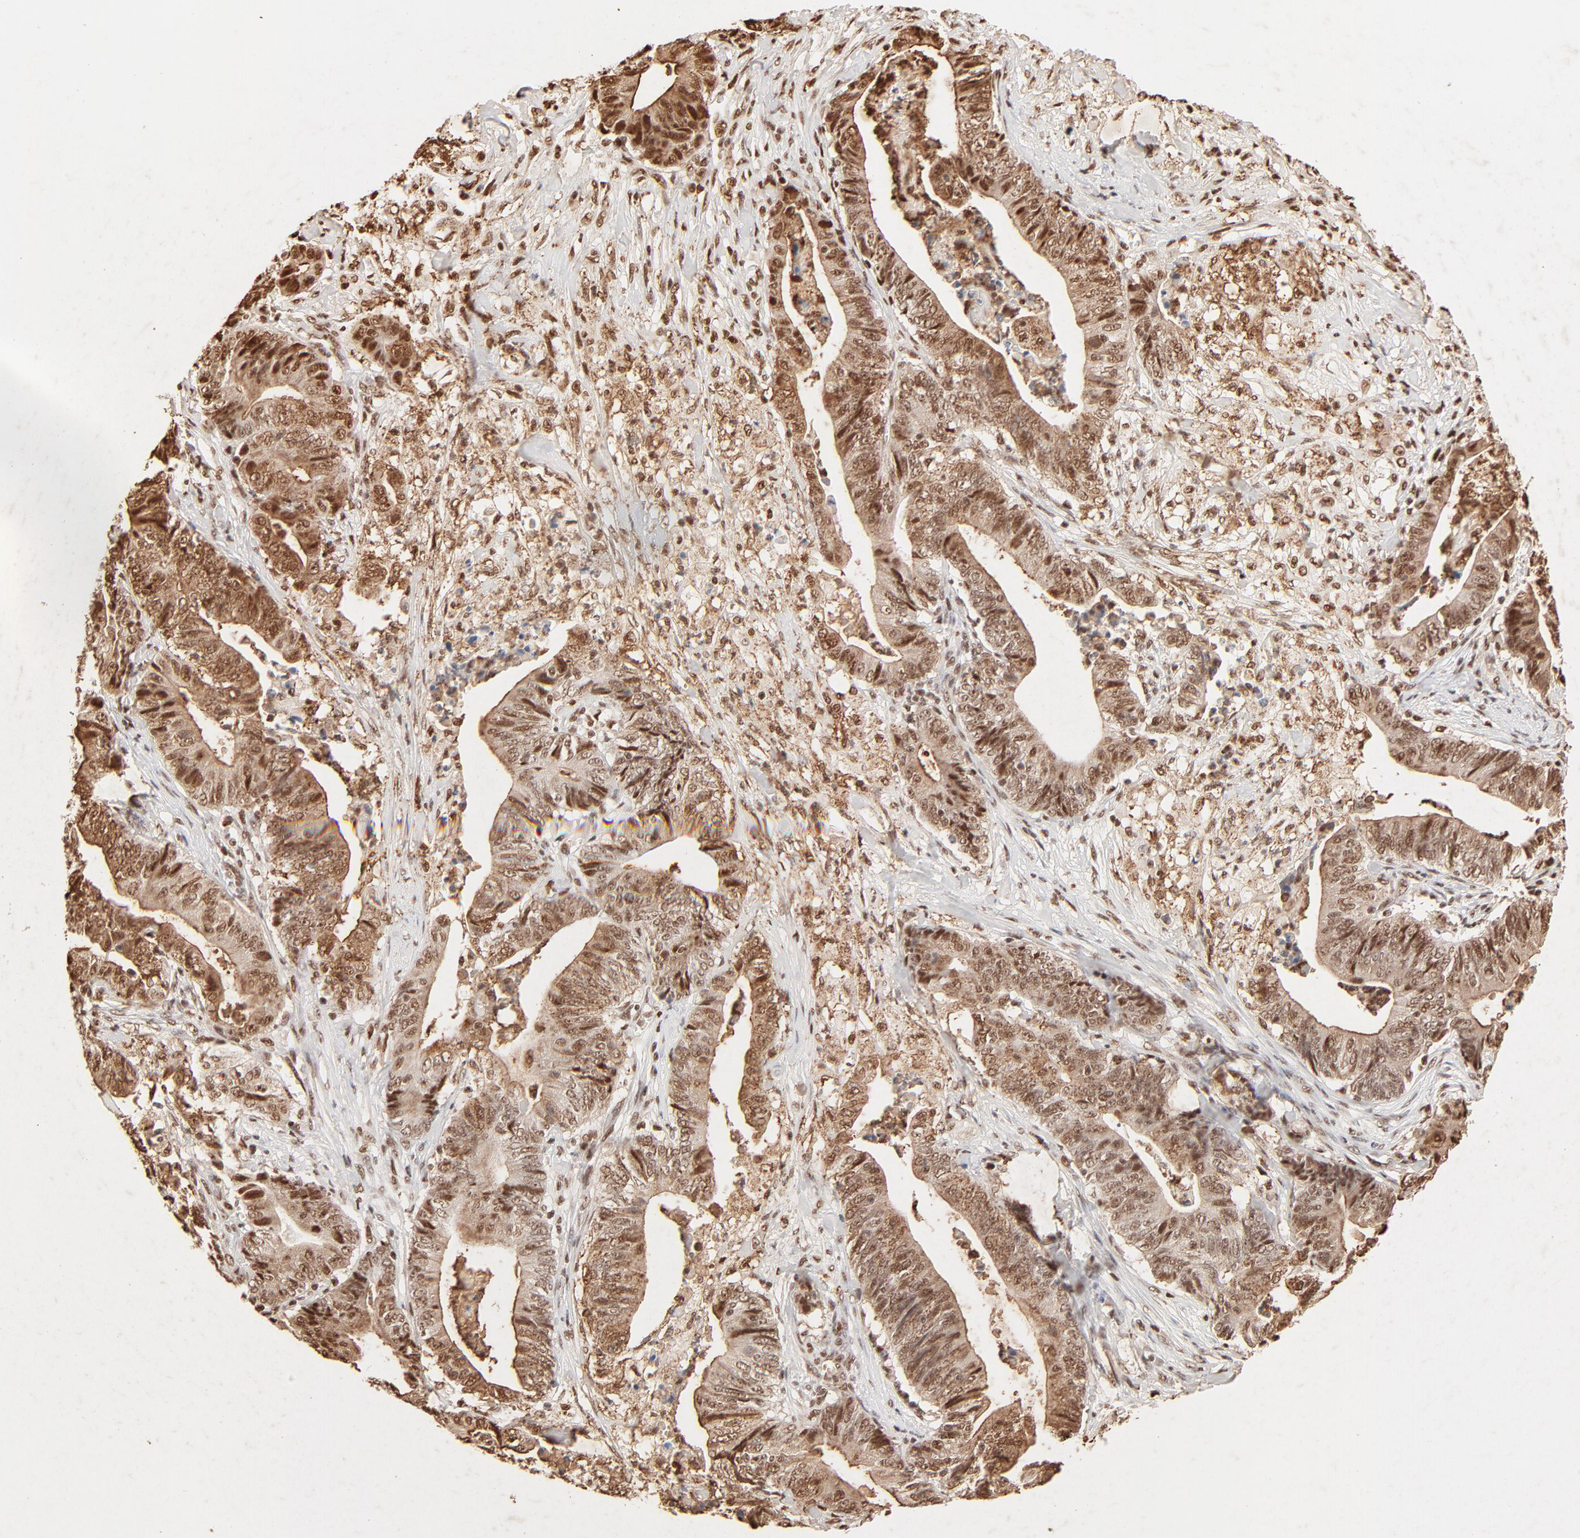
{"staining": {"intensity": "strong", "quantity": ">75%", "location": "cytoplasmic/membranous,nuclear"}, "tissue": "stomach cancer", "cell_type": "Tumor cells", "image_type": "cancer", "snomed": [{"axis": "morphology", "description": "Adenocarcinoma, NOS"}, {"axis": "topography", "description": "Stomach, lower"}], "caption": "Strong cytoplasmic/membranous and nuclear staining for a protein is present in about >75% of tumor cells of adenocarcinoma (stomach) using immunohistochemistry (IHC).", "gene": "FAM50A", "patient": {"sex": "female", "age": 86}}